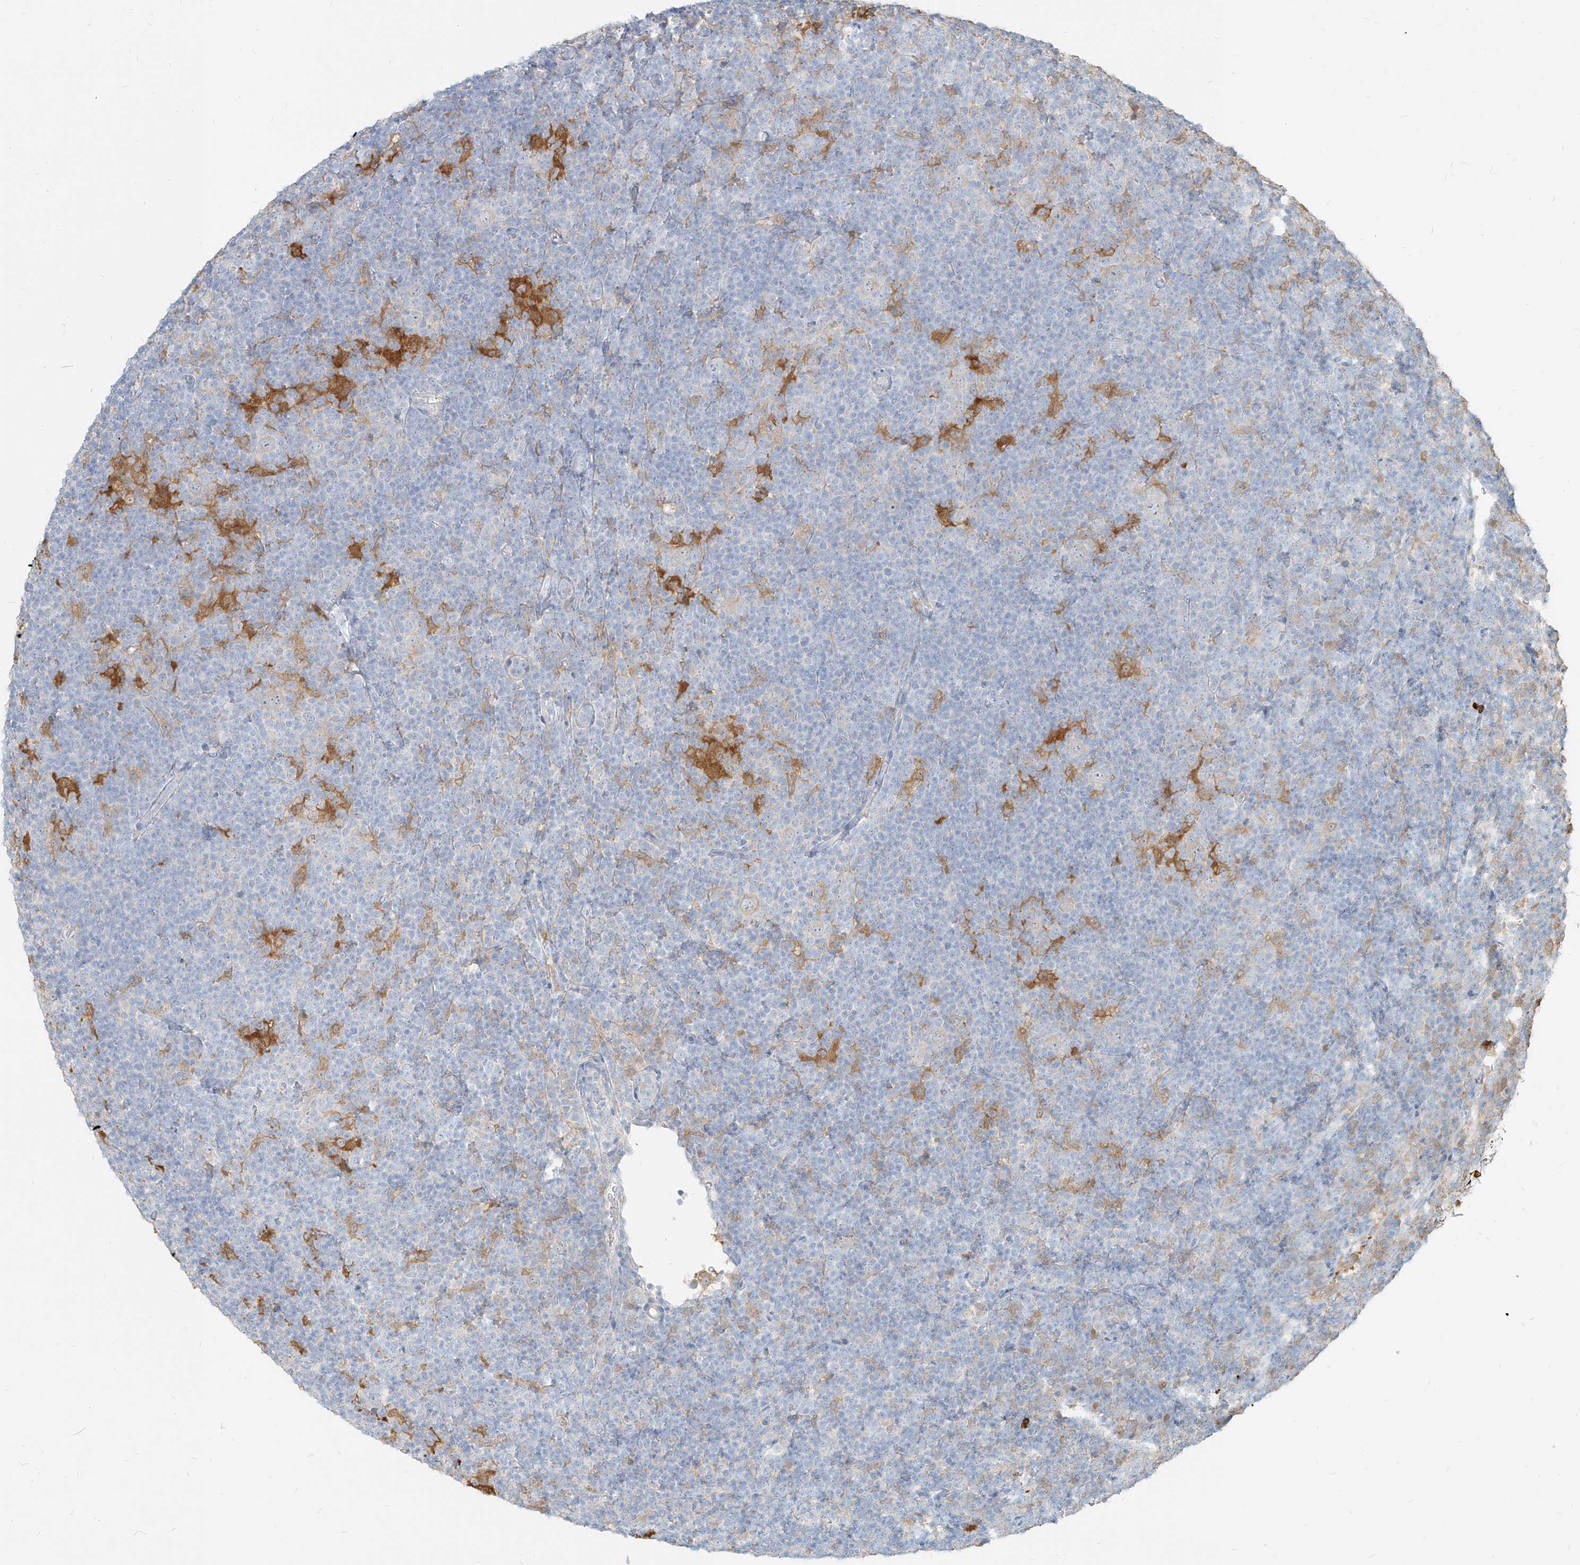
{"staining": {"intensity": "negative", "quantity": "none", "location": "none"}, "tissue": "lymphoma", "cell_type": "Tumor cells", "image_type": "cancer", "snomed": [{"axis": "morphology", "description": "Hodgkin's disease, NOS"}, {"axis": "topography", "description": "Lymph node"}], "caption": "Immunohistochemistry micrograph of neoplastic tissue: human lymphoma stained with DAB shows no significant protein expression in tumor cells.", "gene": "PGD", "patient": {"sex": "female", "age": 57}}